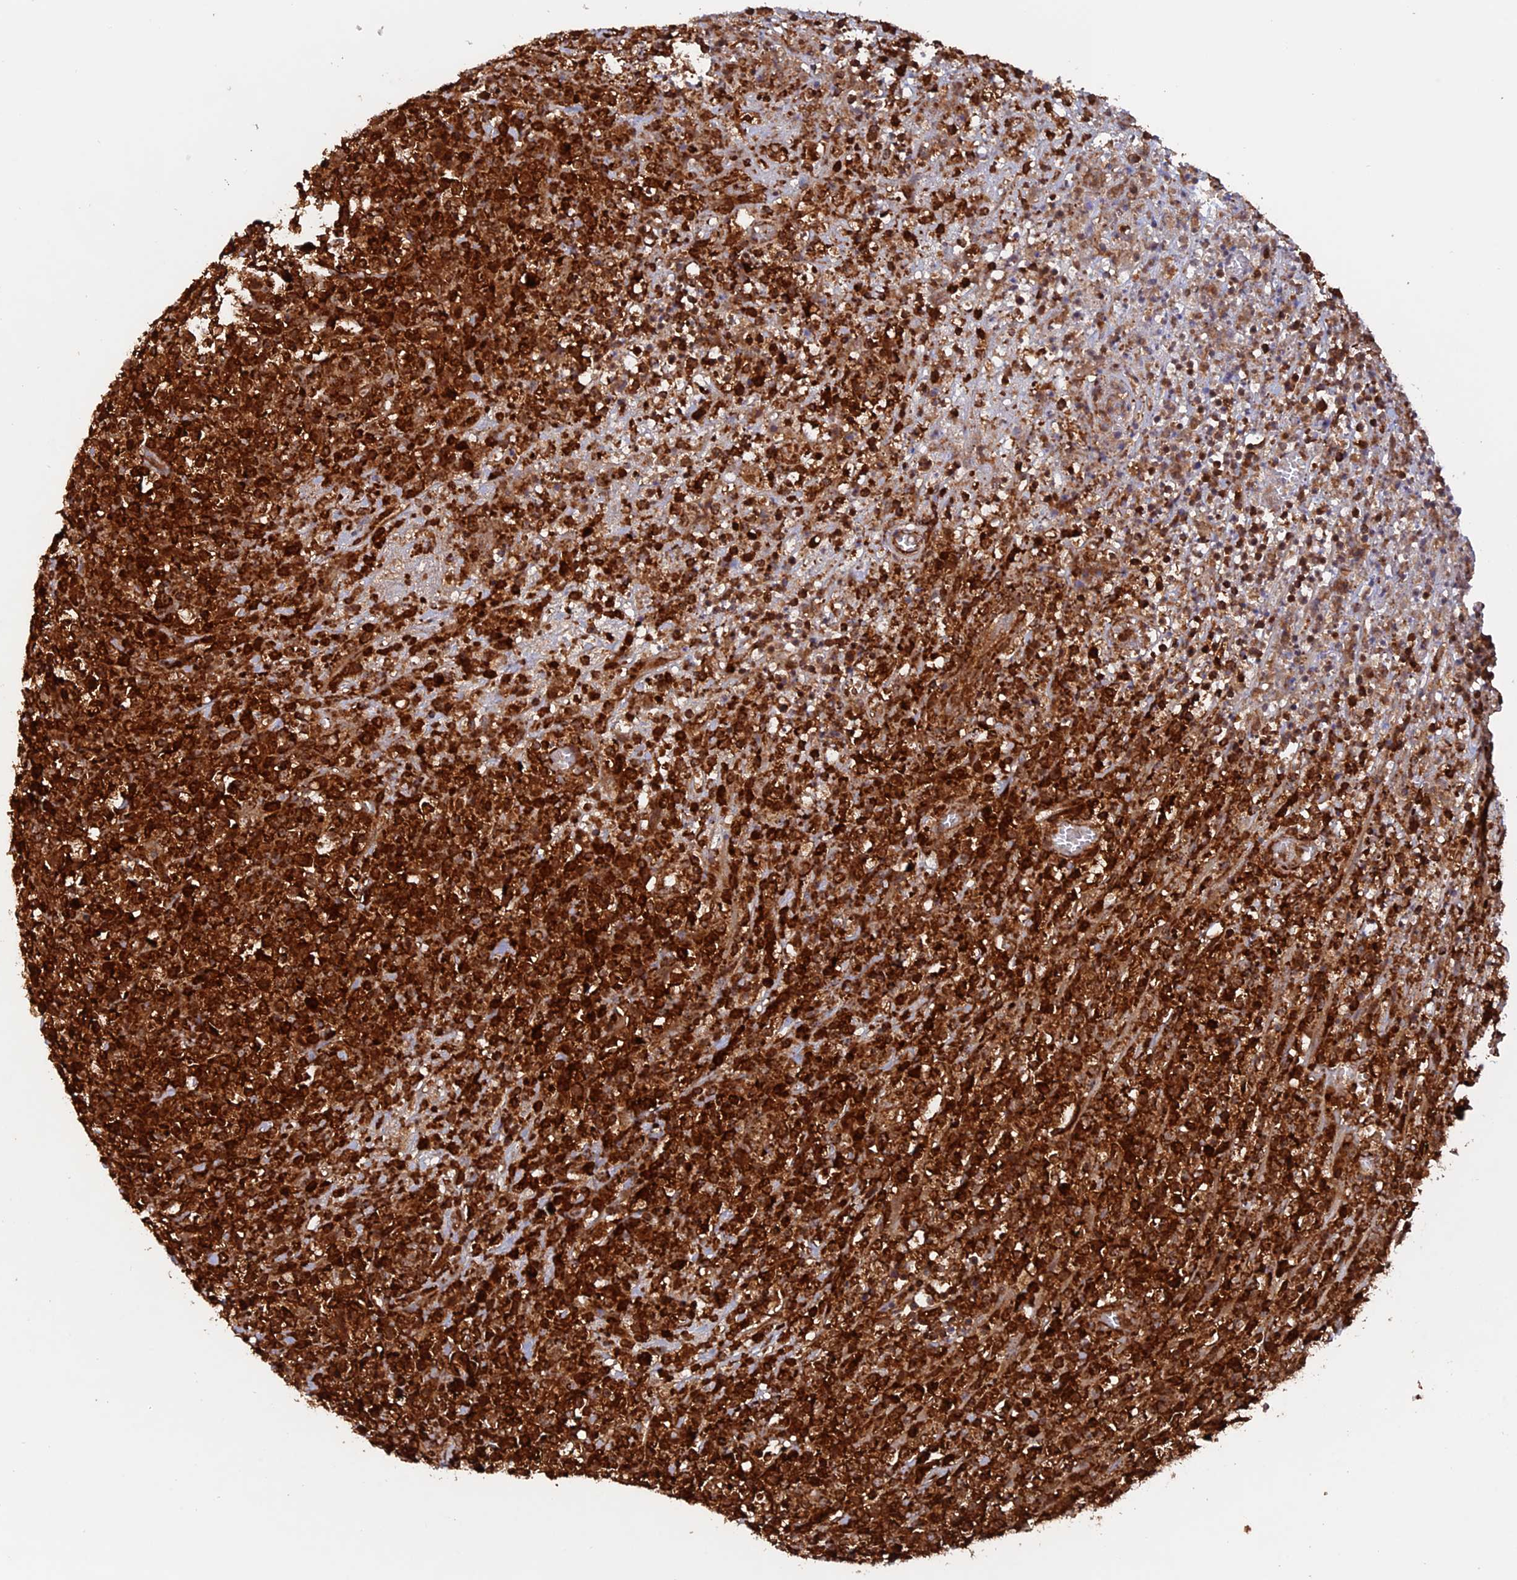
{"staining": {"intensity": "strong", "quantity": ">75%", "location": "cytoplasmic/membranous"}, "tissue": "lymphoma", "cell_type": "Tumor cells", "image_type": "cancer", "snomed": [{"axis": "morphology", "description": "Malignant lymphoma, non-Hodgkin's type, High grade"}, {"axis": "topography", "description": "Colon"}], "caption": "Protein expression analysis of high-grade malignant lymphoma, non-Hodgkin's type displays strong cytoplasmic/membranous expression in approximately >75% of tumor cells. (DAB (3,3'-diaminobenzidine) IHC, brown staining for protein, blue staining for nuclei).", "gene": "DTYMK", "patient": {"sex": "female", "age": 53}}